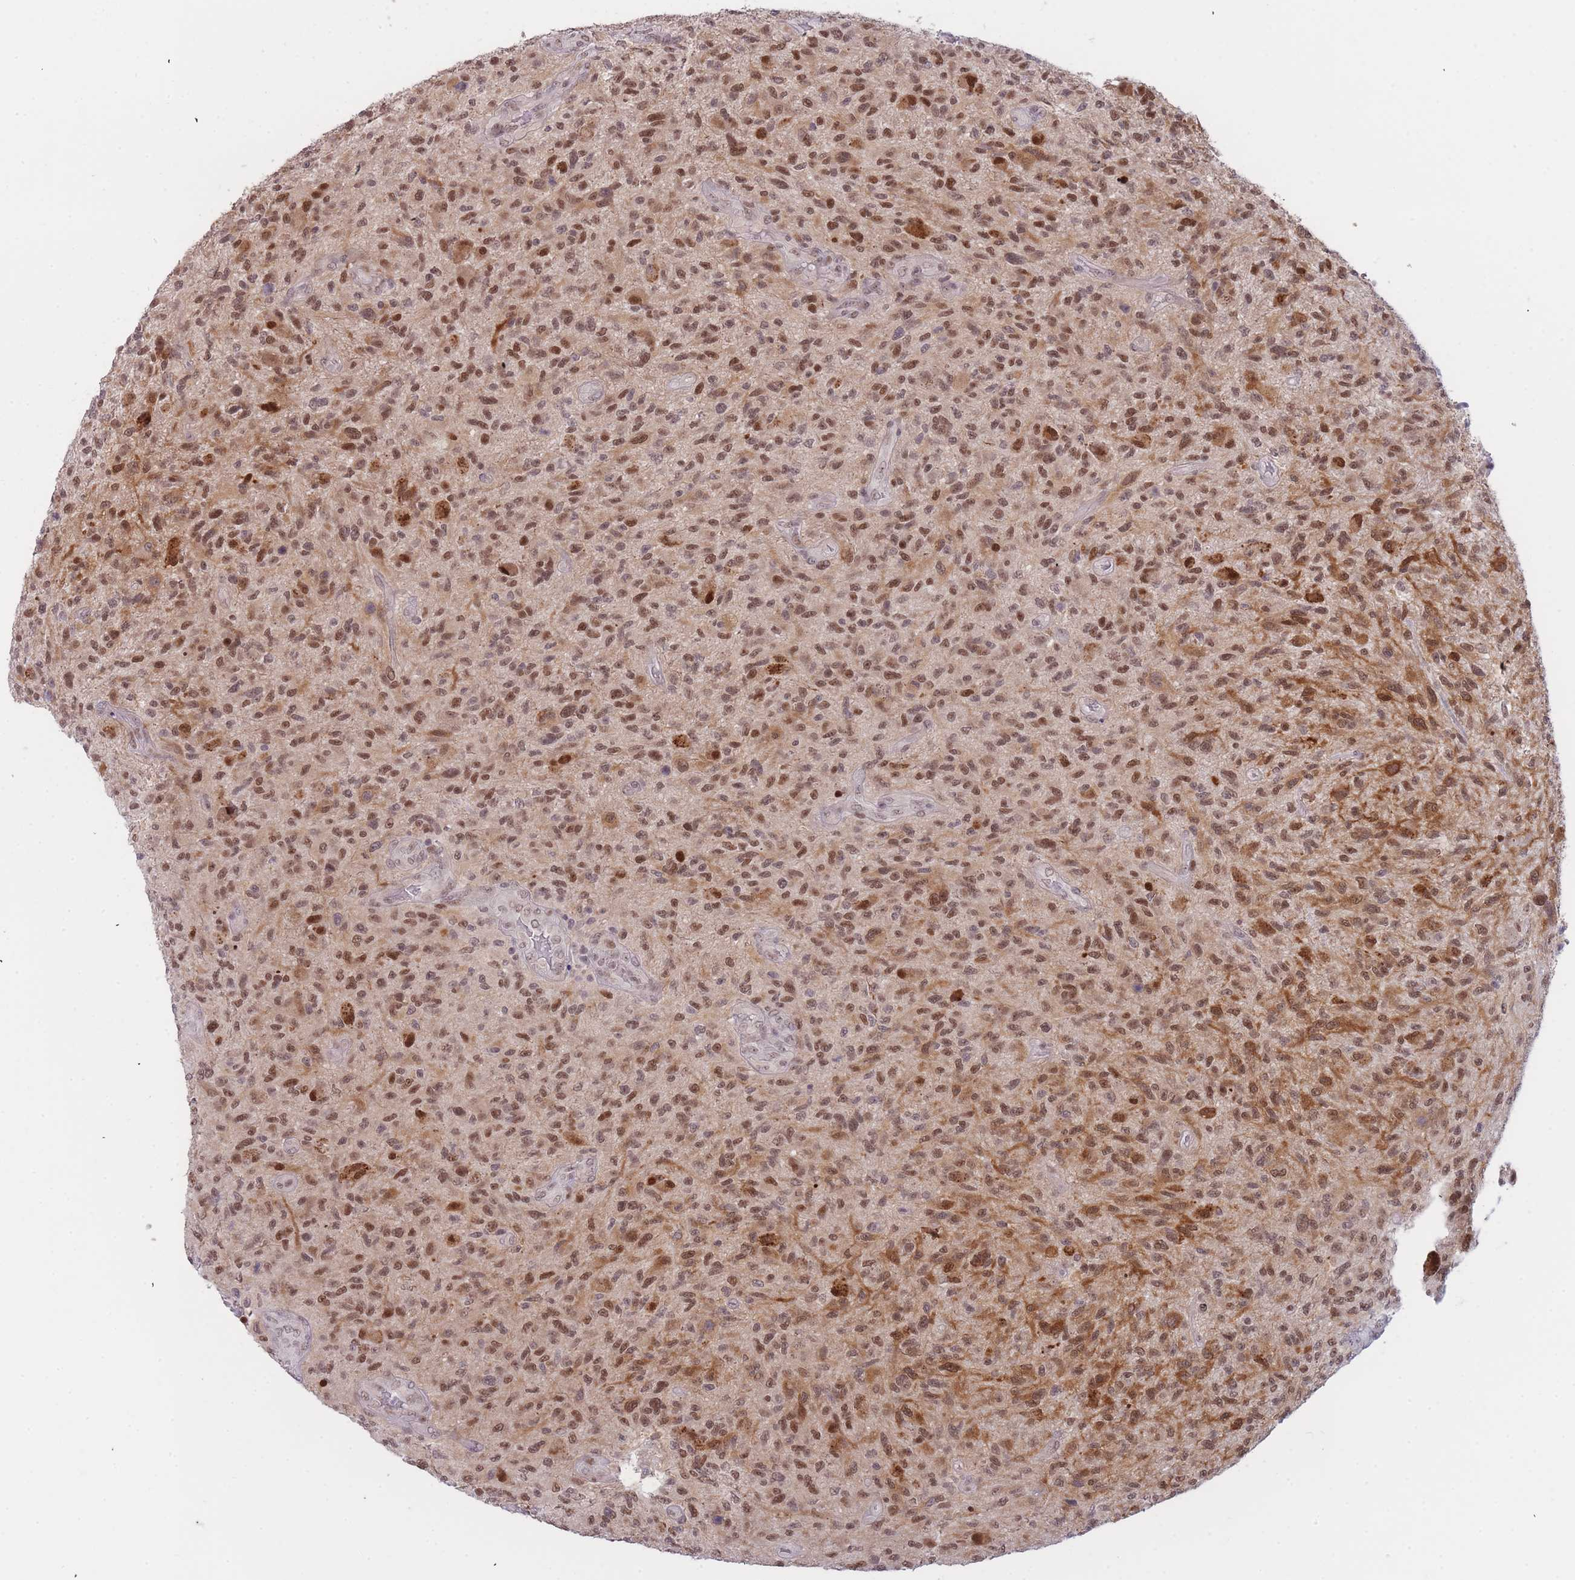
{"staining": {"intensity": "moderate", "quantity": ">75%", "location": "nuclear"}, "tissue": "glioma", "cell_type": "Tumor cells", "image_type": "cancer", "snomed": [{"axis": "morphology", "description": "Glioma, malignant, High grade"}, {"axis": "topography", "description": "Brain"}], "caption": "Protein staining shows moderate nuclear positivity in approximately >75% of tumor cells in malignant glioma (high-grade). Immunohistochemistry stains the protein of interest in brown and the nuclei are stained blue.", "gene": "DEAF1", "patient": {"sex": "male", "age": 47}}